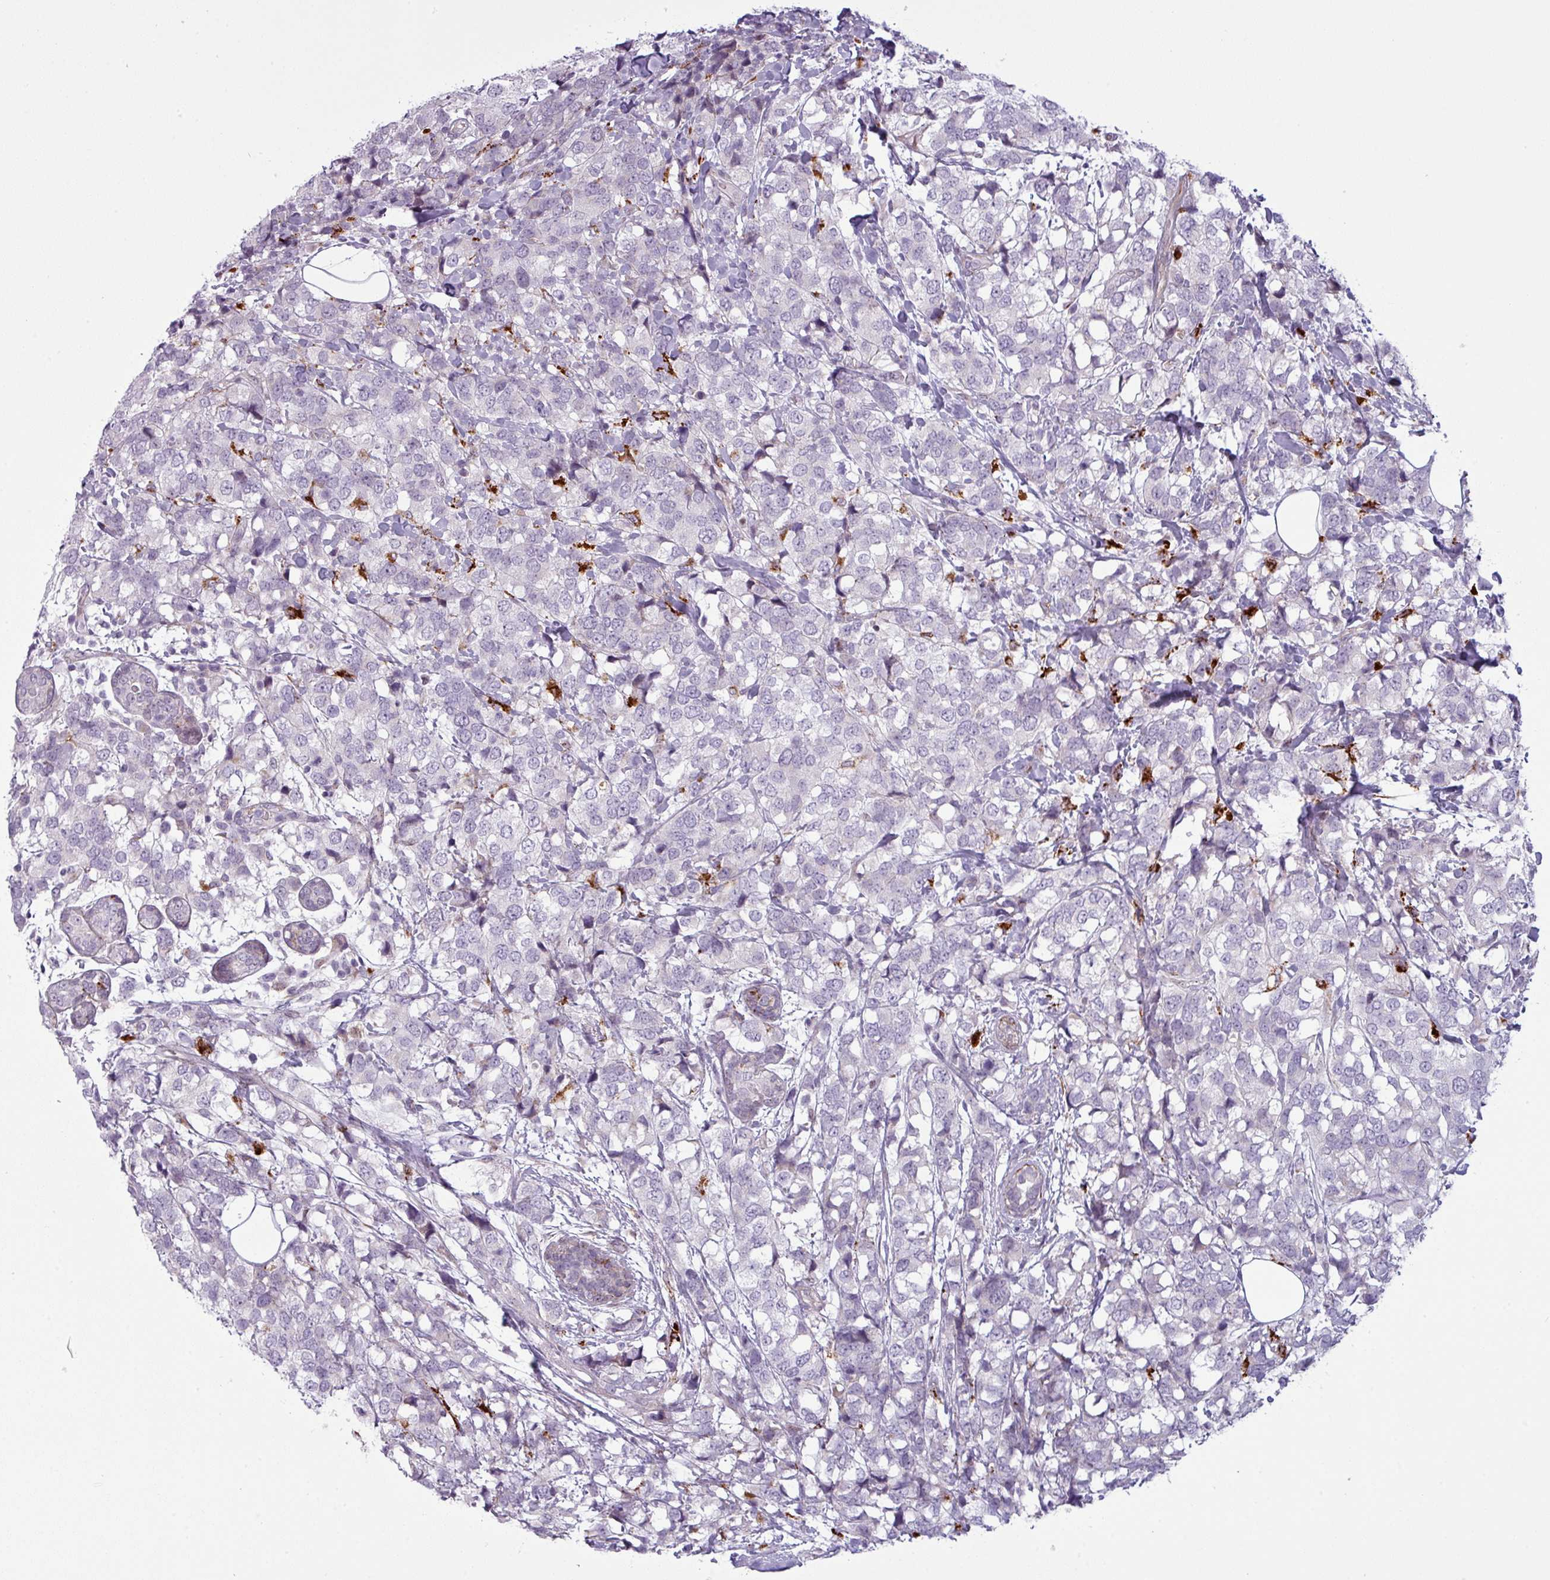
{"staining": {"intensity": "negative", "quantity": "none", "location": "none"}, "tissue": "breast cancer", "cell_type": "Tumor cells", "image_type": "cancer", "snomed": [{"axis": "morphology", "description": "Lobular carcinoma"}, {"axis": "topography", "description": "Breast"}], "caption": "A high-resolution image shows immunohistochemistry (IHC) staining of breast lobular carcinoma, which displays no significant positivity in tumor cells. Brightfield microscopy of immunohistochemistry stained with DAB (3,3'-diaminobenzidine) (brown) and hematoxylin (blue), captured at high magnification.", "gene": "MAP7D2", "patient": {"sex": "female", "age": 59}}